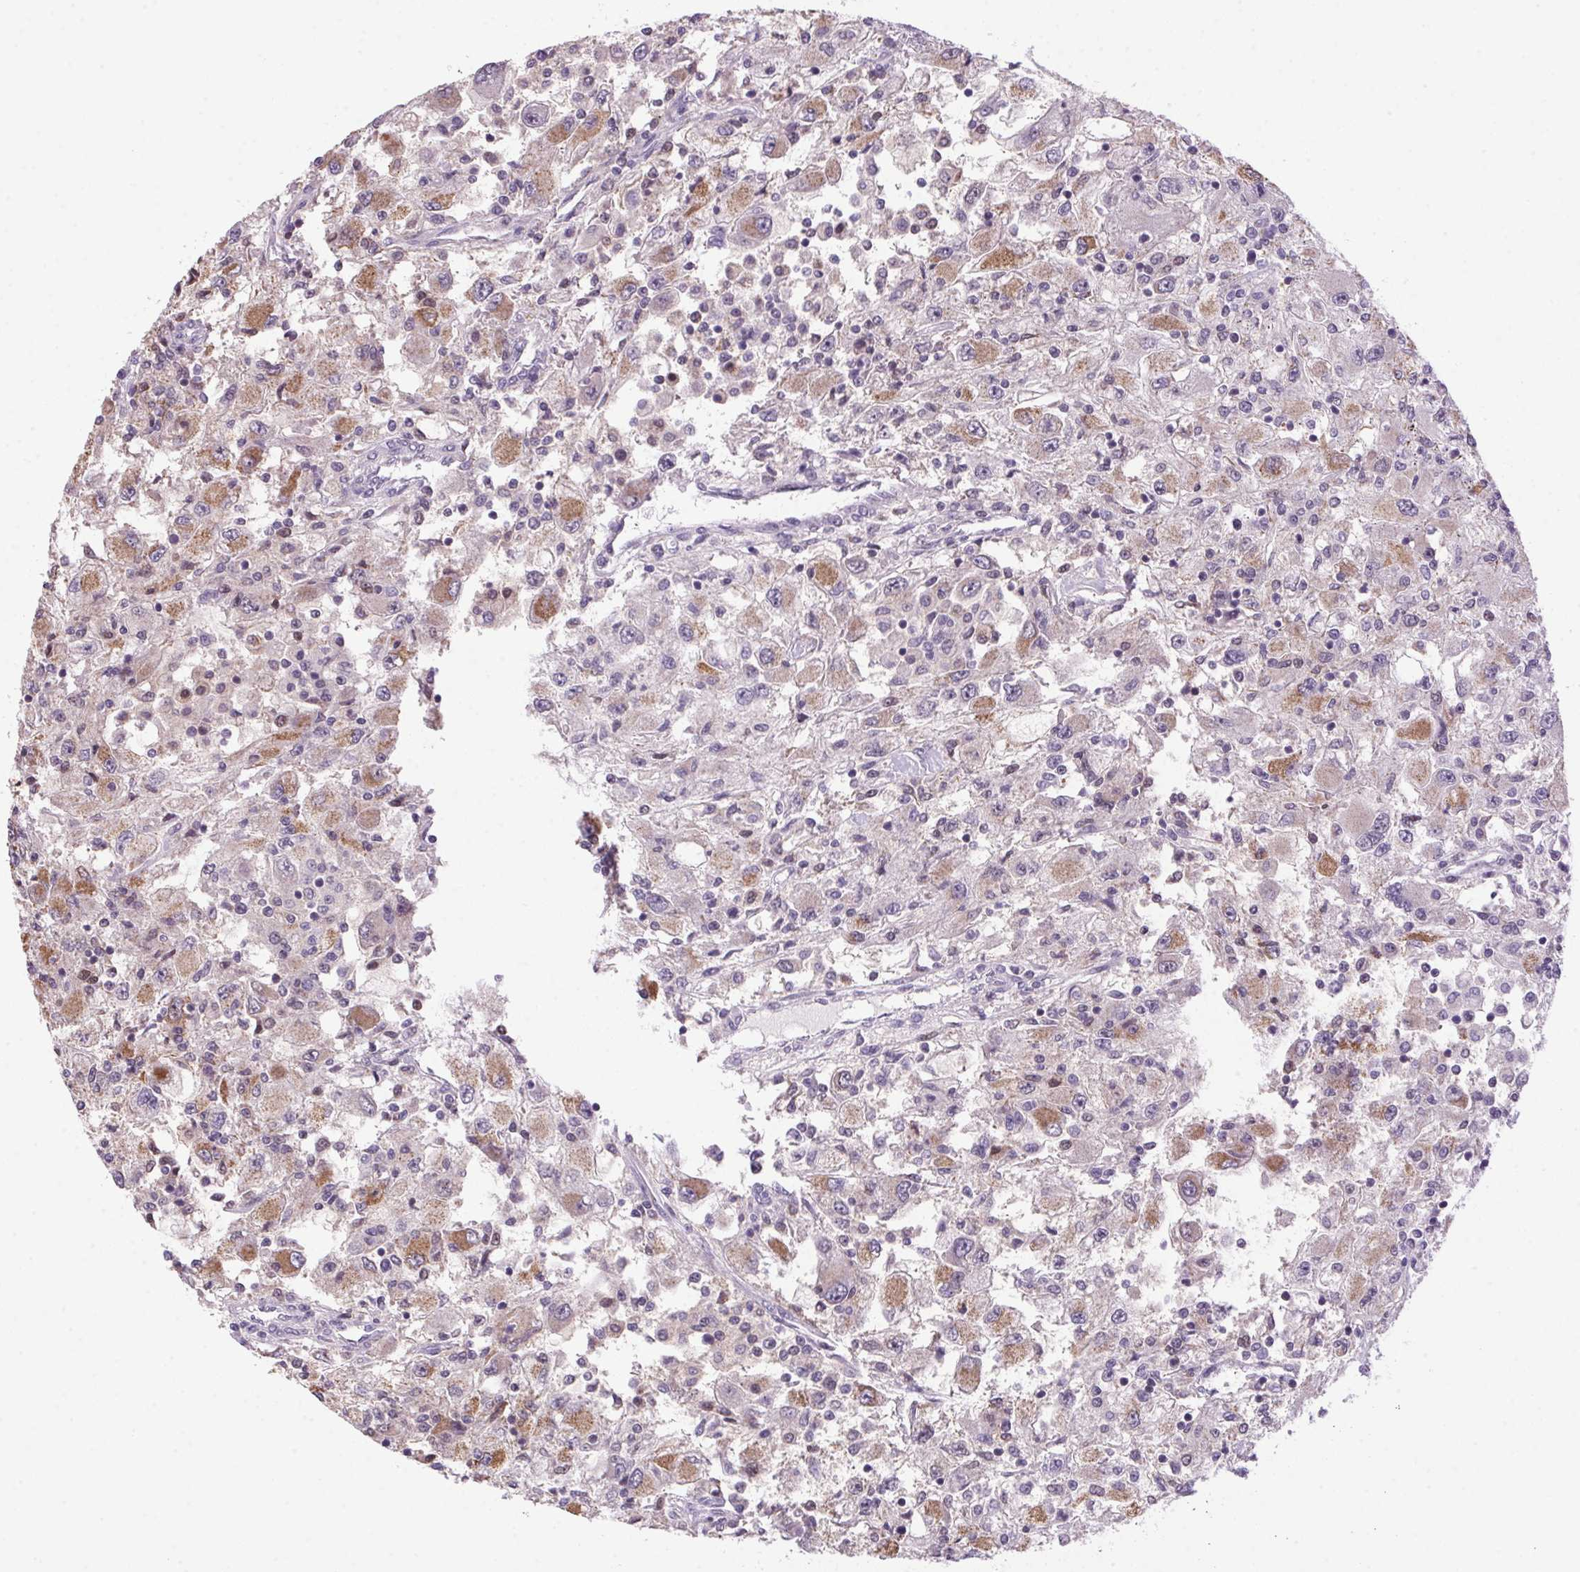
{"staining": {"intensity": "moderate", "quantity": "<25%", "location": "cytoplasmic/membranous"}, "tissue": "renal cancer", "cell_type": "Tumor cells", "image_type": "cancer", "snomed": [{"axis": "morphology", "description": "Adenocarcinoma, NOS"}, {"axis": "topography", "description": "Kidney"}], "caption": "A low amount of moderate cytoplasmic/membranous positivity is appreciated in approximately <25% of tumor cells in adenocarcinoma (renal) tissue. The staining was performed using DAB (3,3'-diaminobenzidine), with brown indicating positive protein expression. Nuclei are stained blue with hematoxylin.", "gene": "AKR1E2", "patient": {"sex": "female", "age": 67}}